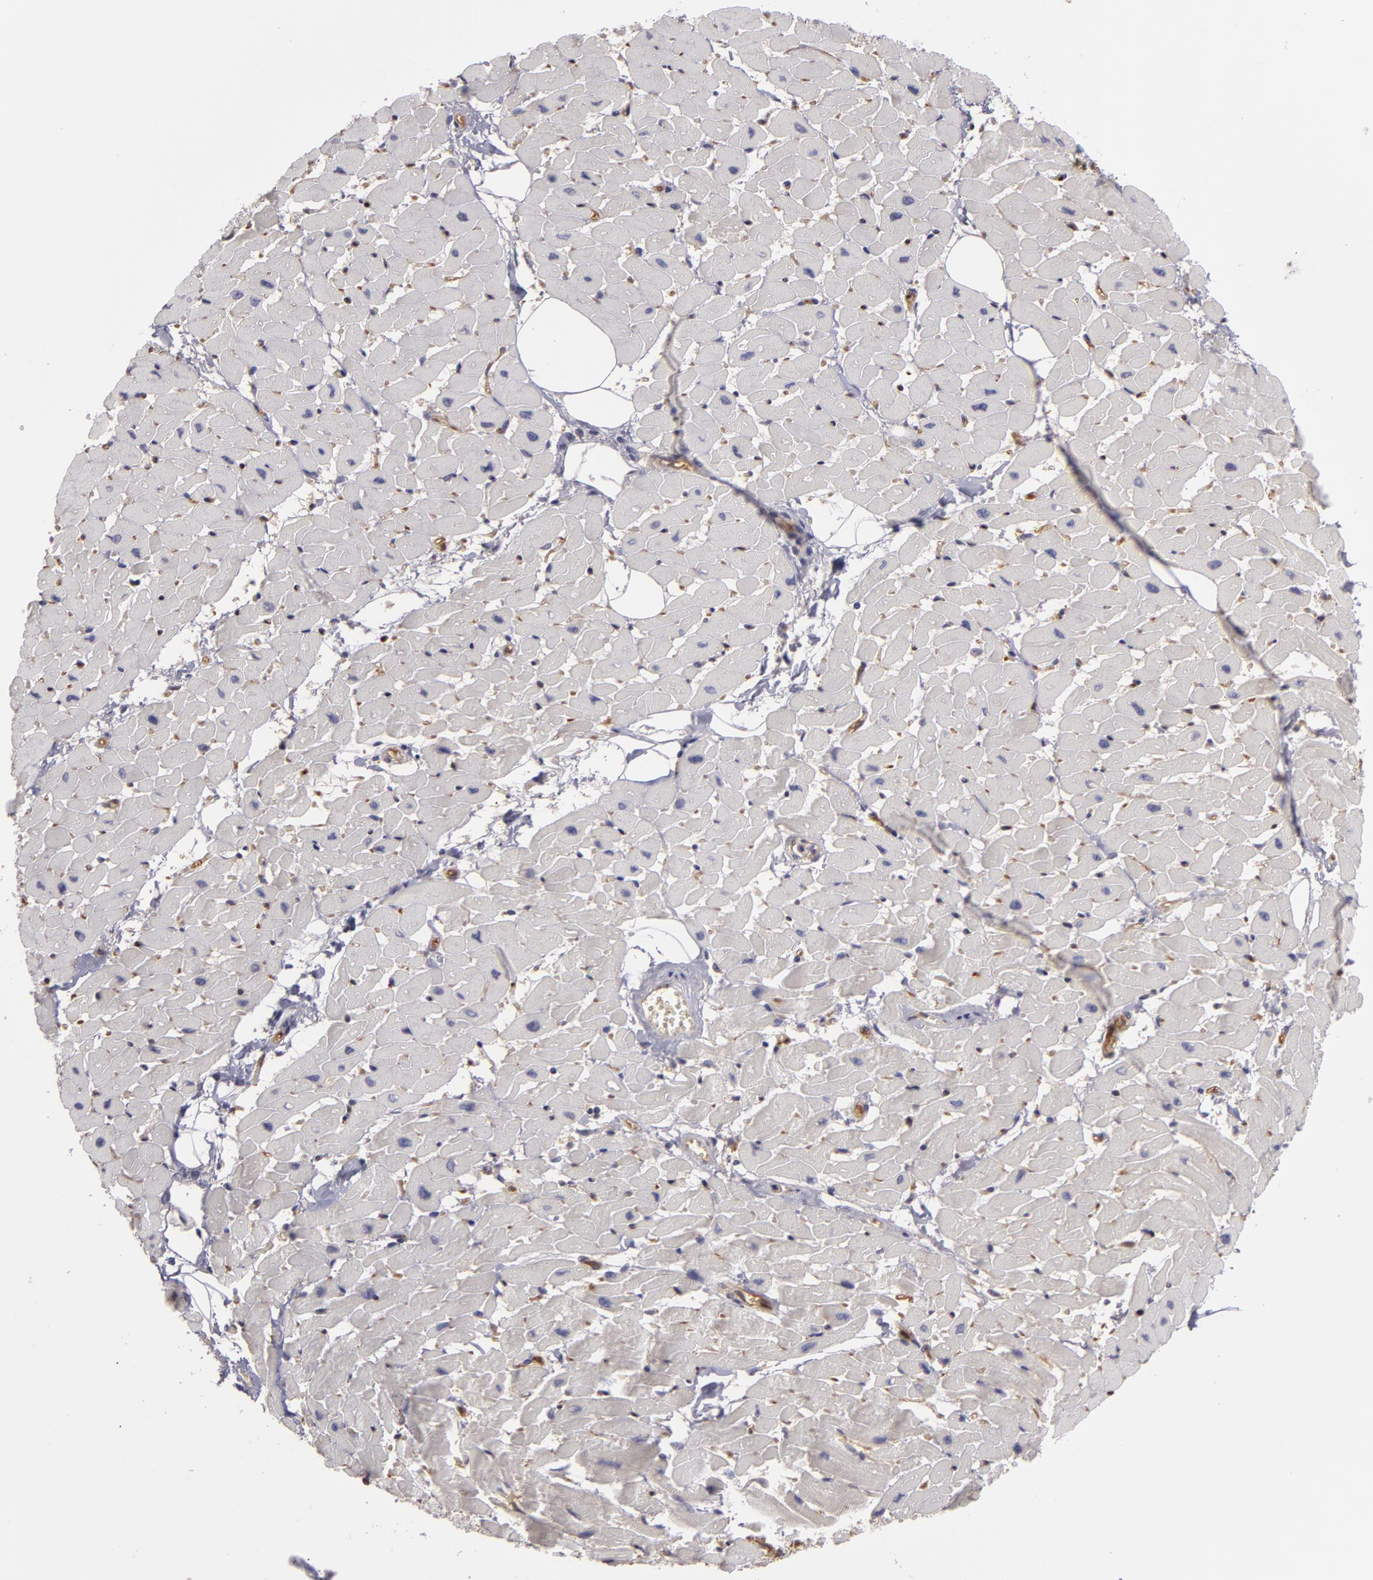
{"staining": {"intensity": "negative", "quantity": "none", "location": "none"}, "tissue": "heart muscle", "cell_type": "Cardiomyocytes", "image_type": "normal", "snomed": [{"axis": "morphology", "description": "Normal tissue, NOS"}, {"axis": "topography", "description": "Heart"}], "caption": "Protein analysis of unremarkable heart muscle shows no significant expression in cardiomyocytes. The staining was performed using DAB to visualize the protein expression in brown, while the nuclei were stained in blue with hematoxylin (Magnification: 20x).", "gene": "ZNF229", "patient": {"sex": "female", "age": 19}}